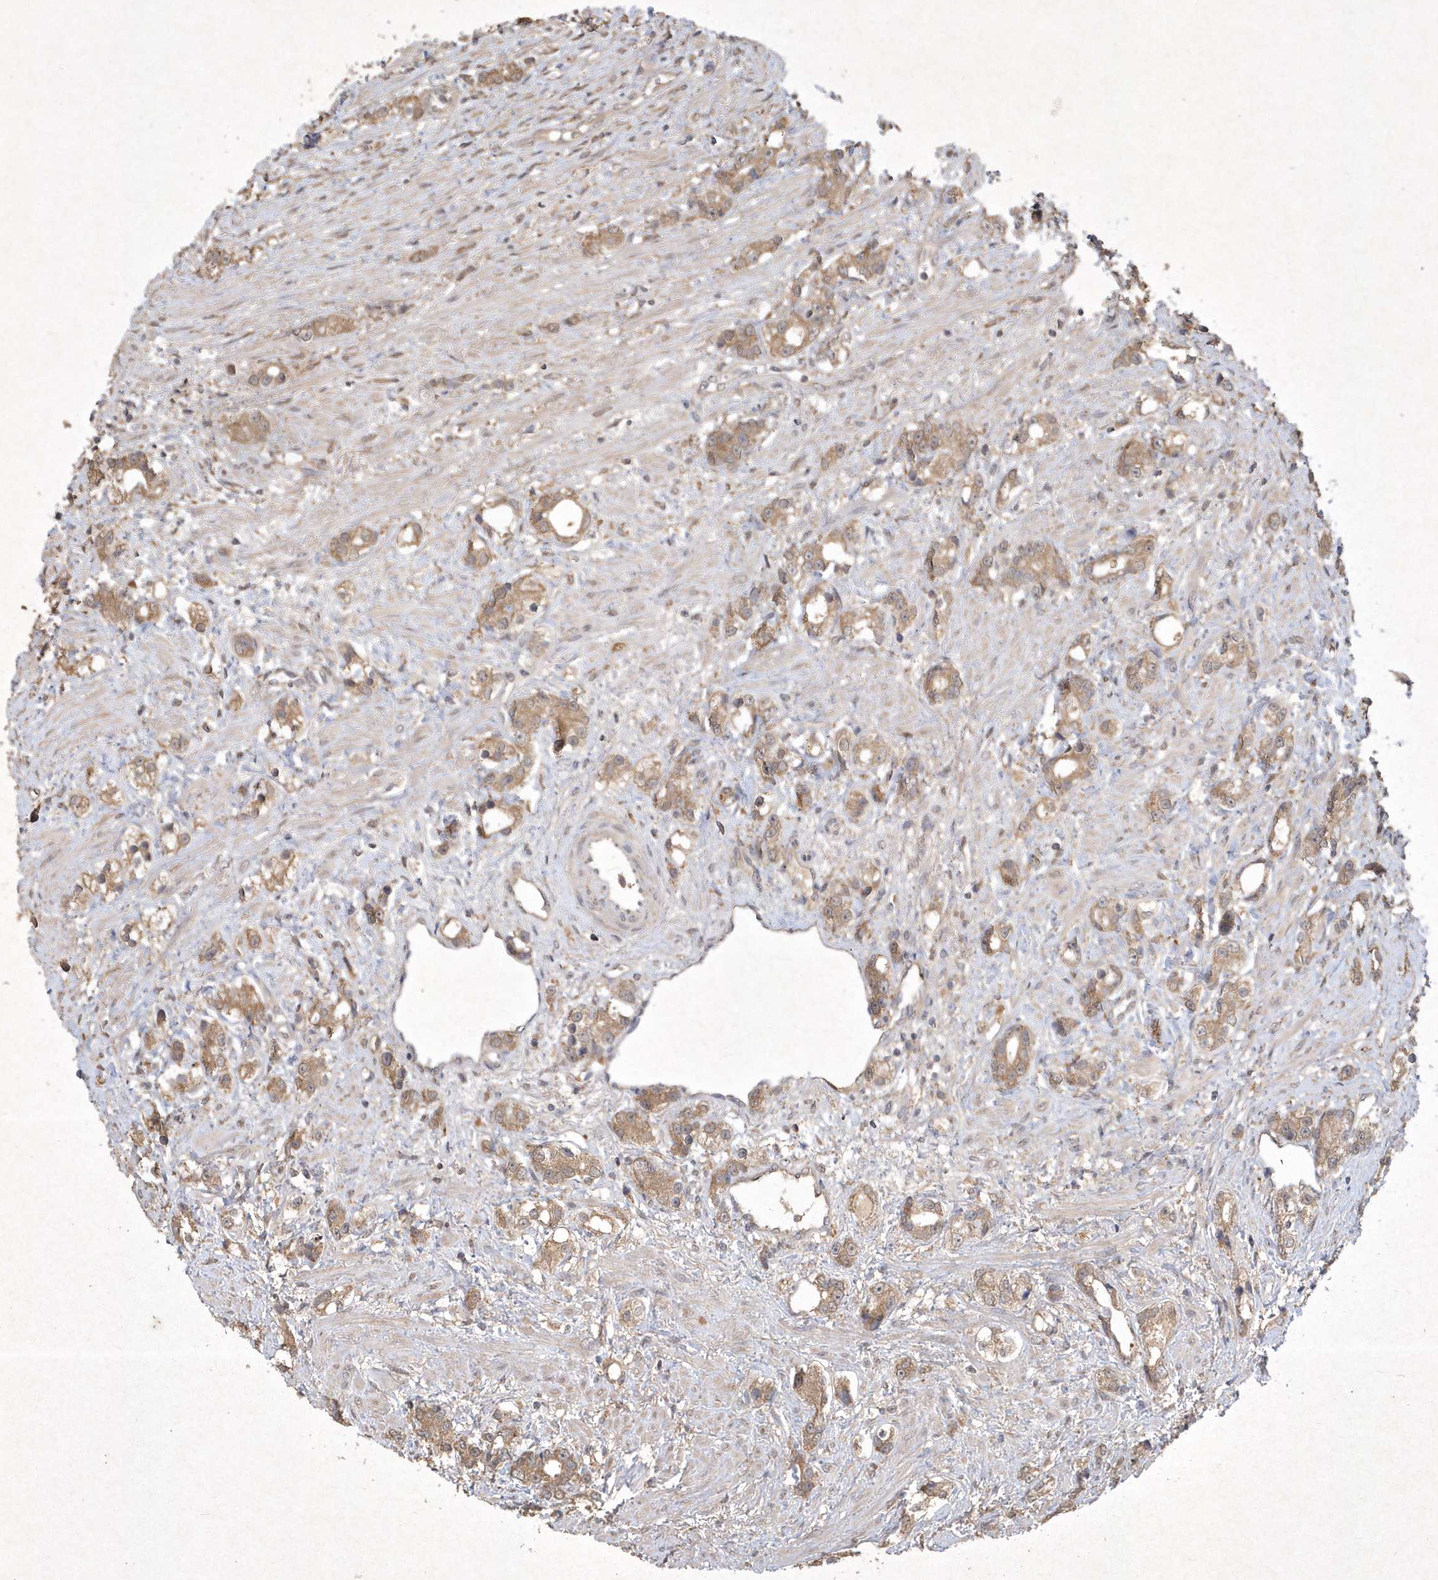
{"staining": {"intensity": "moderate", "quantity": ">75%", "location": "cytoplasmic/membranous"}, "tissue": "prostate cancer", "cell_type": "Tumor cells", "image_type": "cancer", "snomed": [{"axis": "morphology", "description": "Adenocarcinoma, High grade"}, {"axis": "topography", "description": "Prostate"}], "caption": "Approximately >75% of tumor cells in human prostate high-grade adenocarcinoma exhibit moderate cytoplasmic/membranous protein staining as visualized by brown immunohistochemical staining.", "gene": "AKR7A2", "patient": {"sex": "male", "age": 63}}